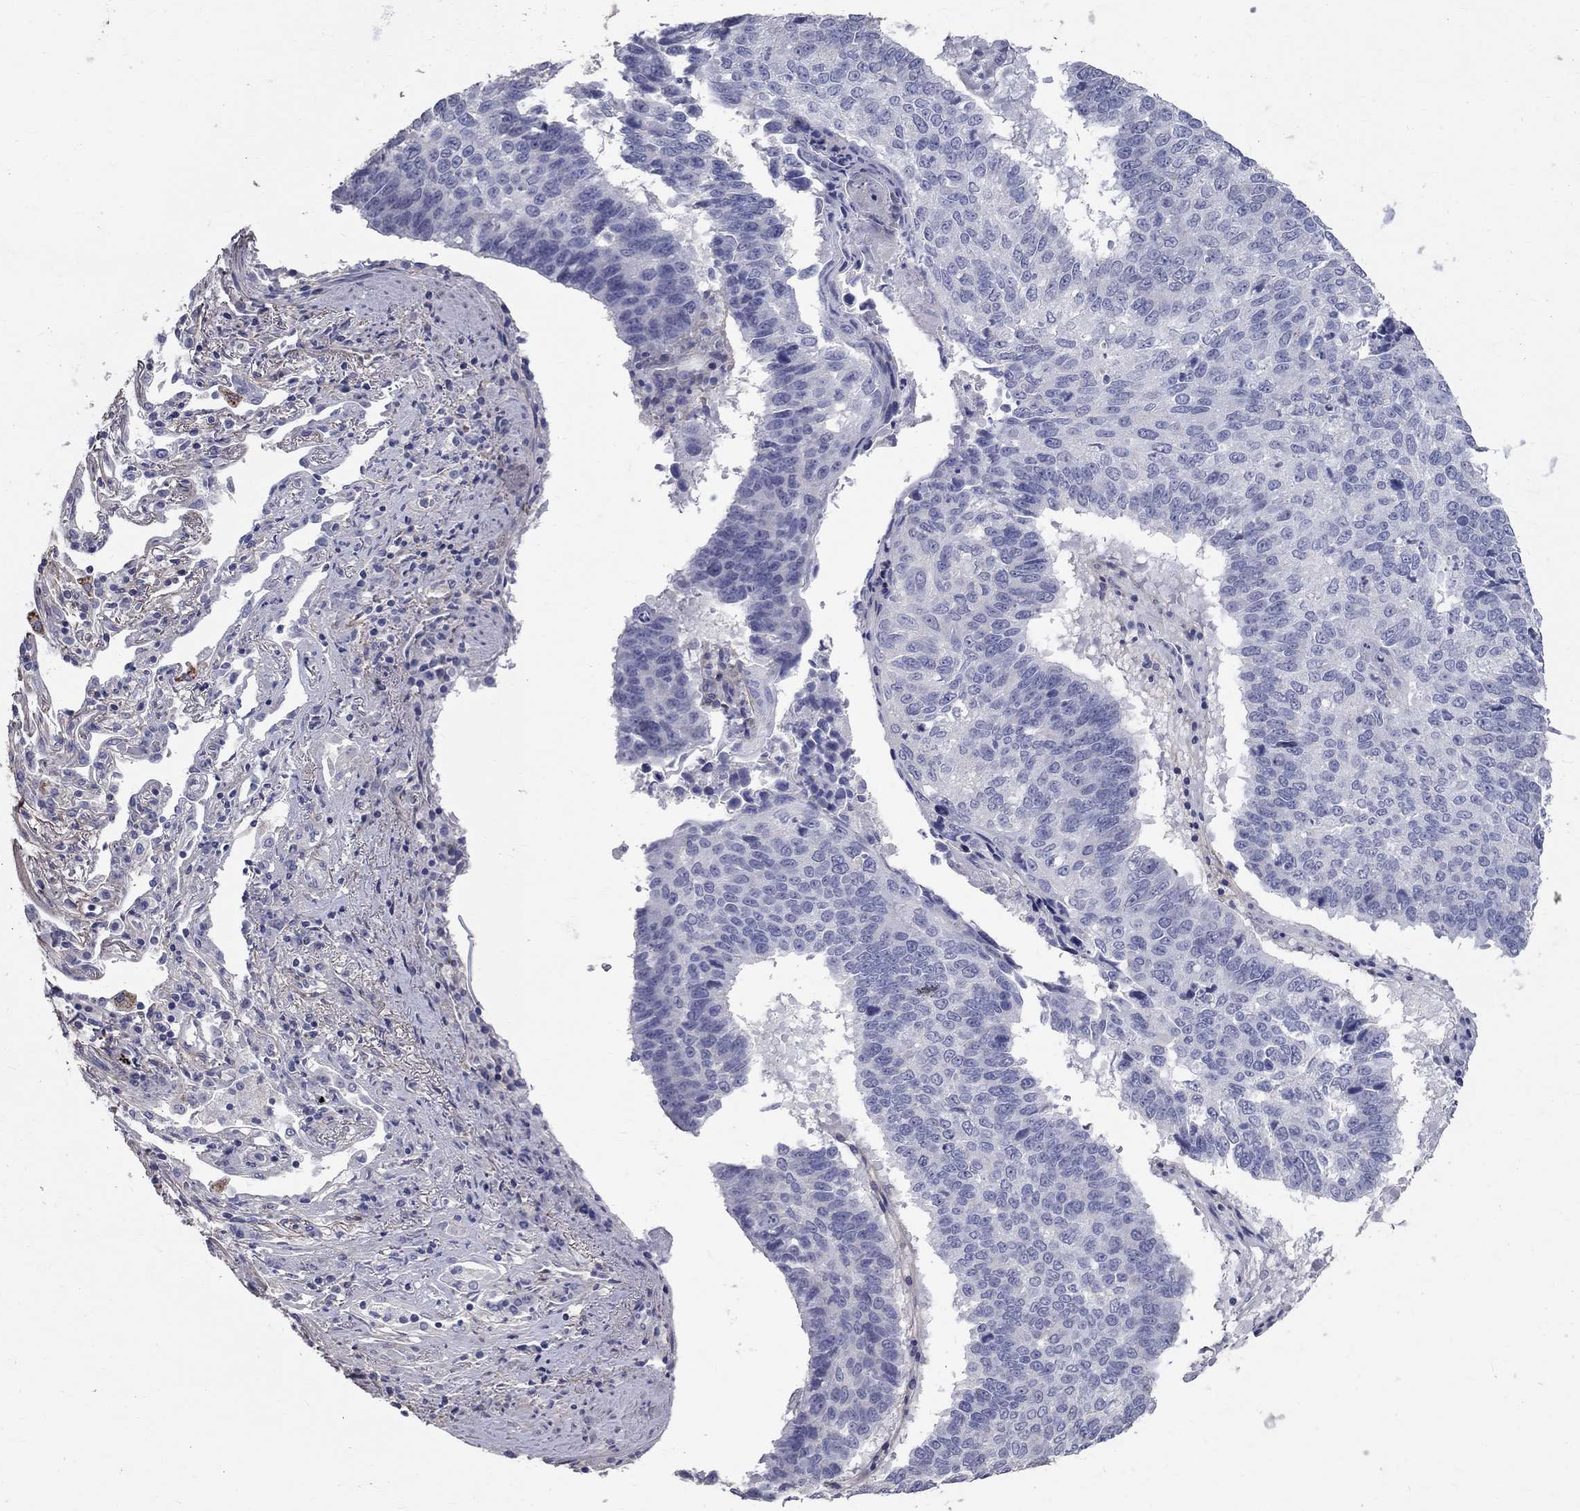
{"staining": {"intensity": "negative", "quantity": "none", "location": "none"}, "tissue": "lung cancer", "cell_type": "Tumor cells", "image_type": "cancer", "snomed": [{"axis": "morphology", "description": "Squamous cell carcinoma, NOS"}, {"axis": "topography", "description": "Lung"}], "caption": "The image exhibits no significant staining in tumor cells of lung cancer (squamous cell carcinoma).", "gene": "ANXA10", "patient": {"sex": "male", "age": 73}}